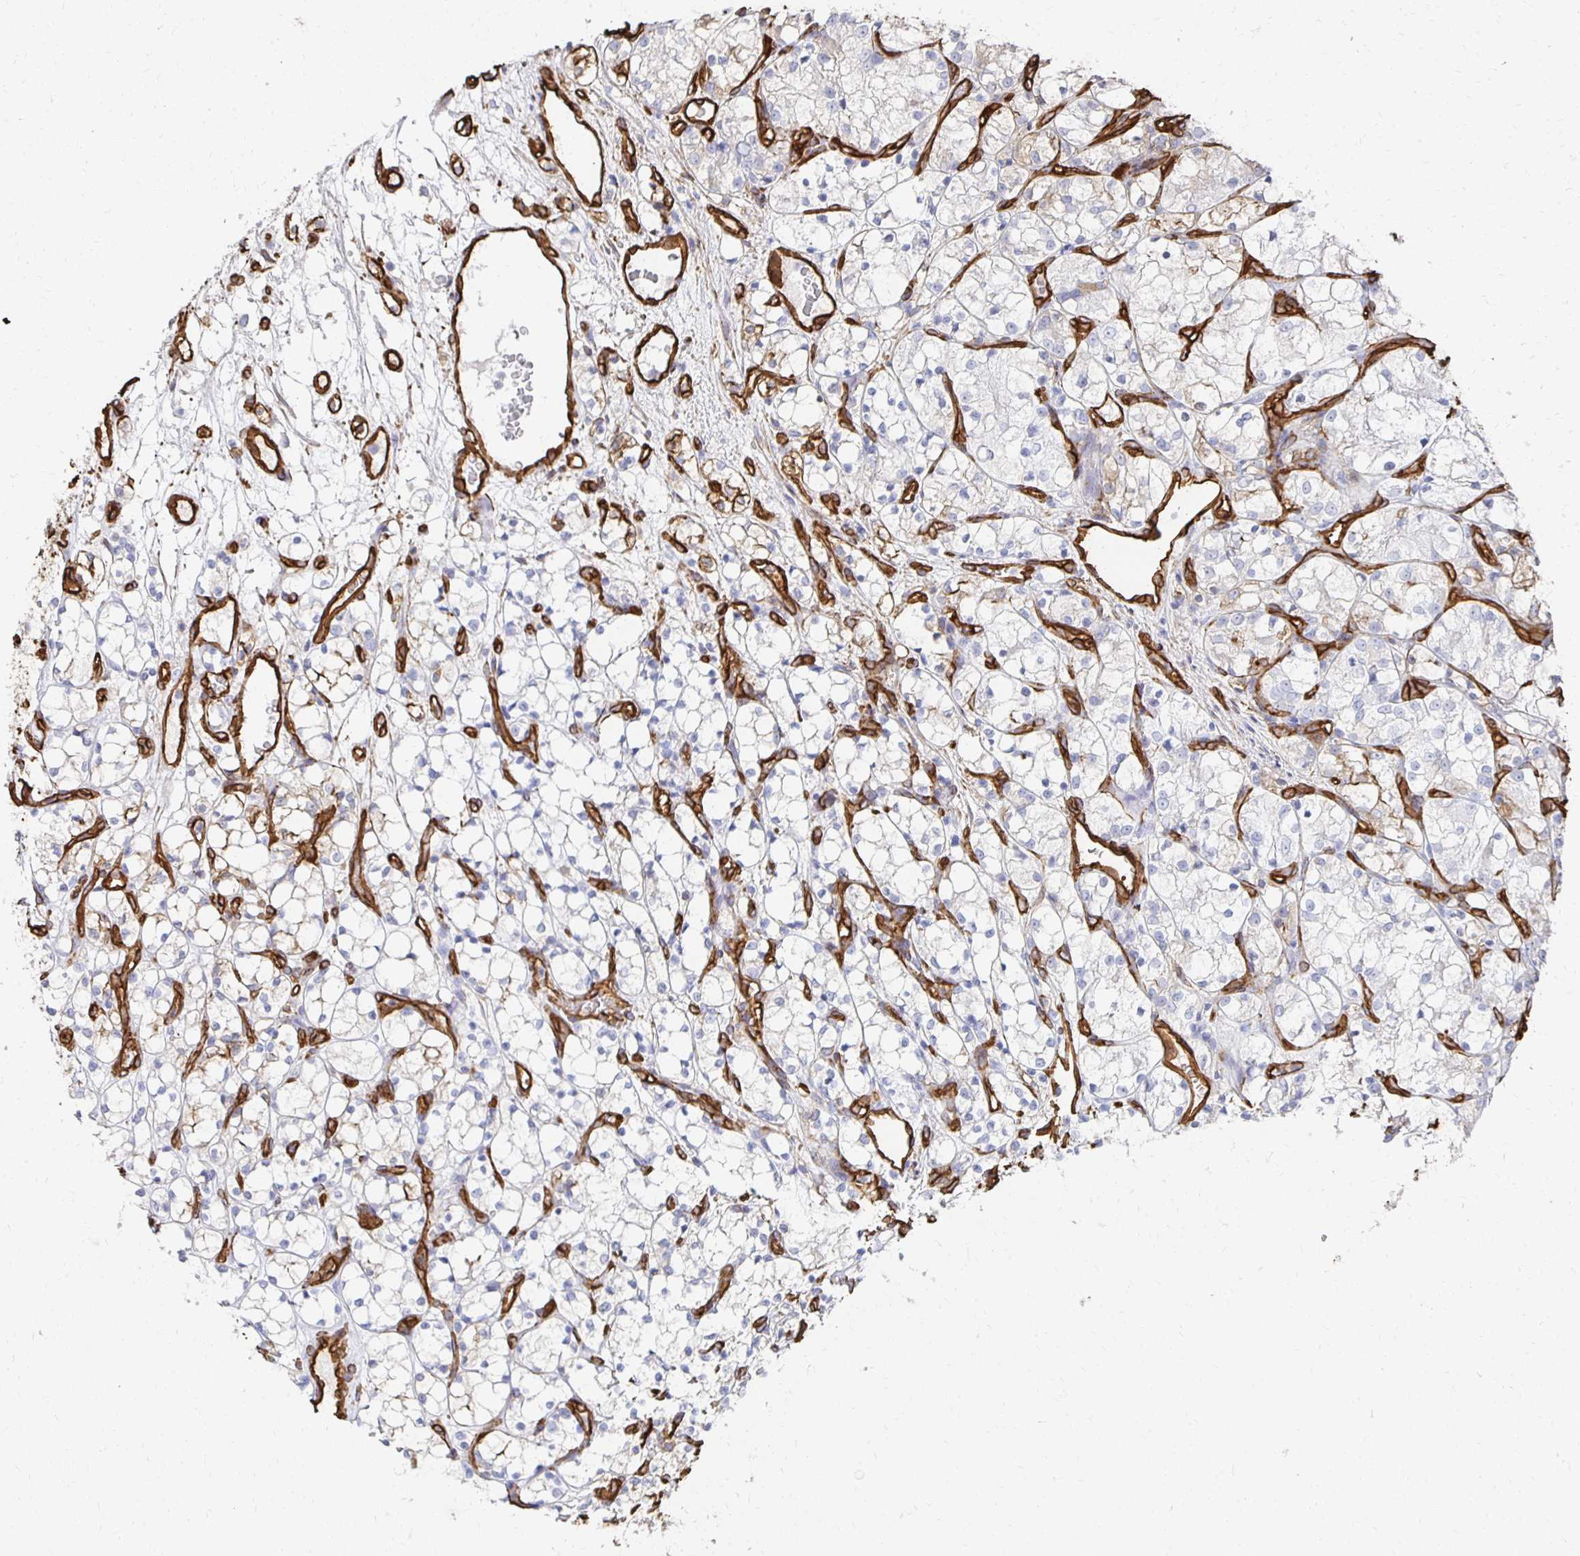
{"staining": {"intensity": "negative", "quantity": "none", "location": "none"}, "tissue": "renal cancer", "cell_type": "Tumor cells", "image_type": "cancer", "snomed": [{"axis": "morphology", "description": "Adenocarcinoma, NOS"}, {"axis": "topography", "description": "Kidney"}], "caption": "Protein analysis of renal cancer reveals no significant positivity in tumor cells. (DAB IHC, high magnification).", "gene": "VIPR2", "patient": {"sex": "female", "age": 69}}